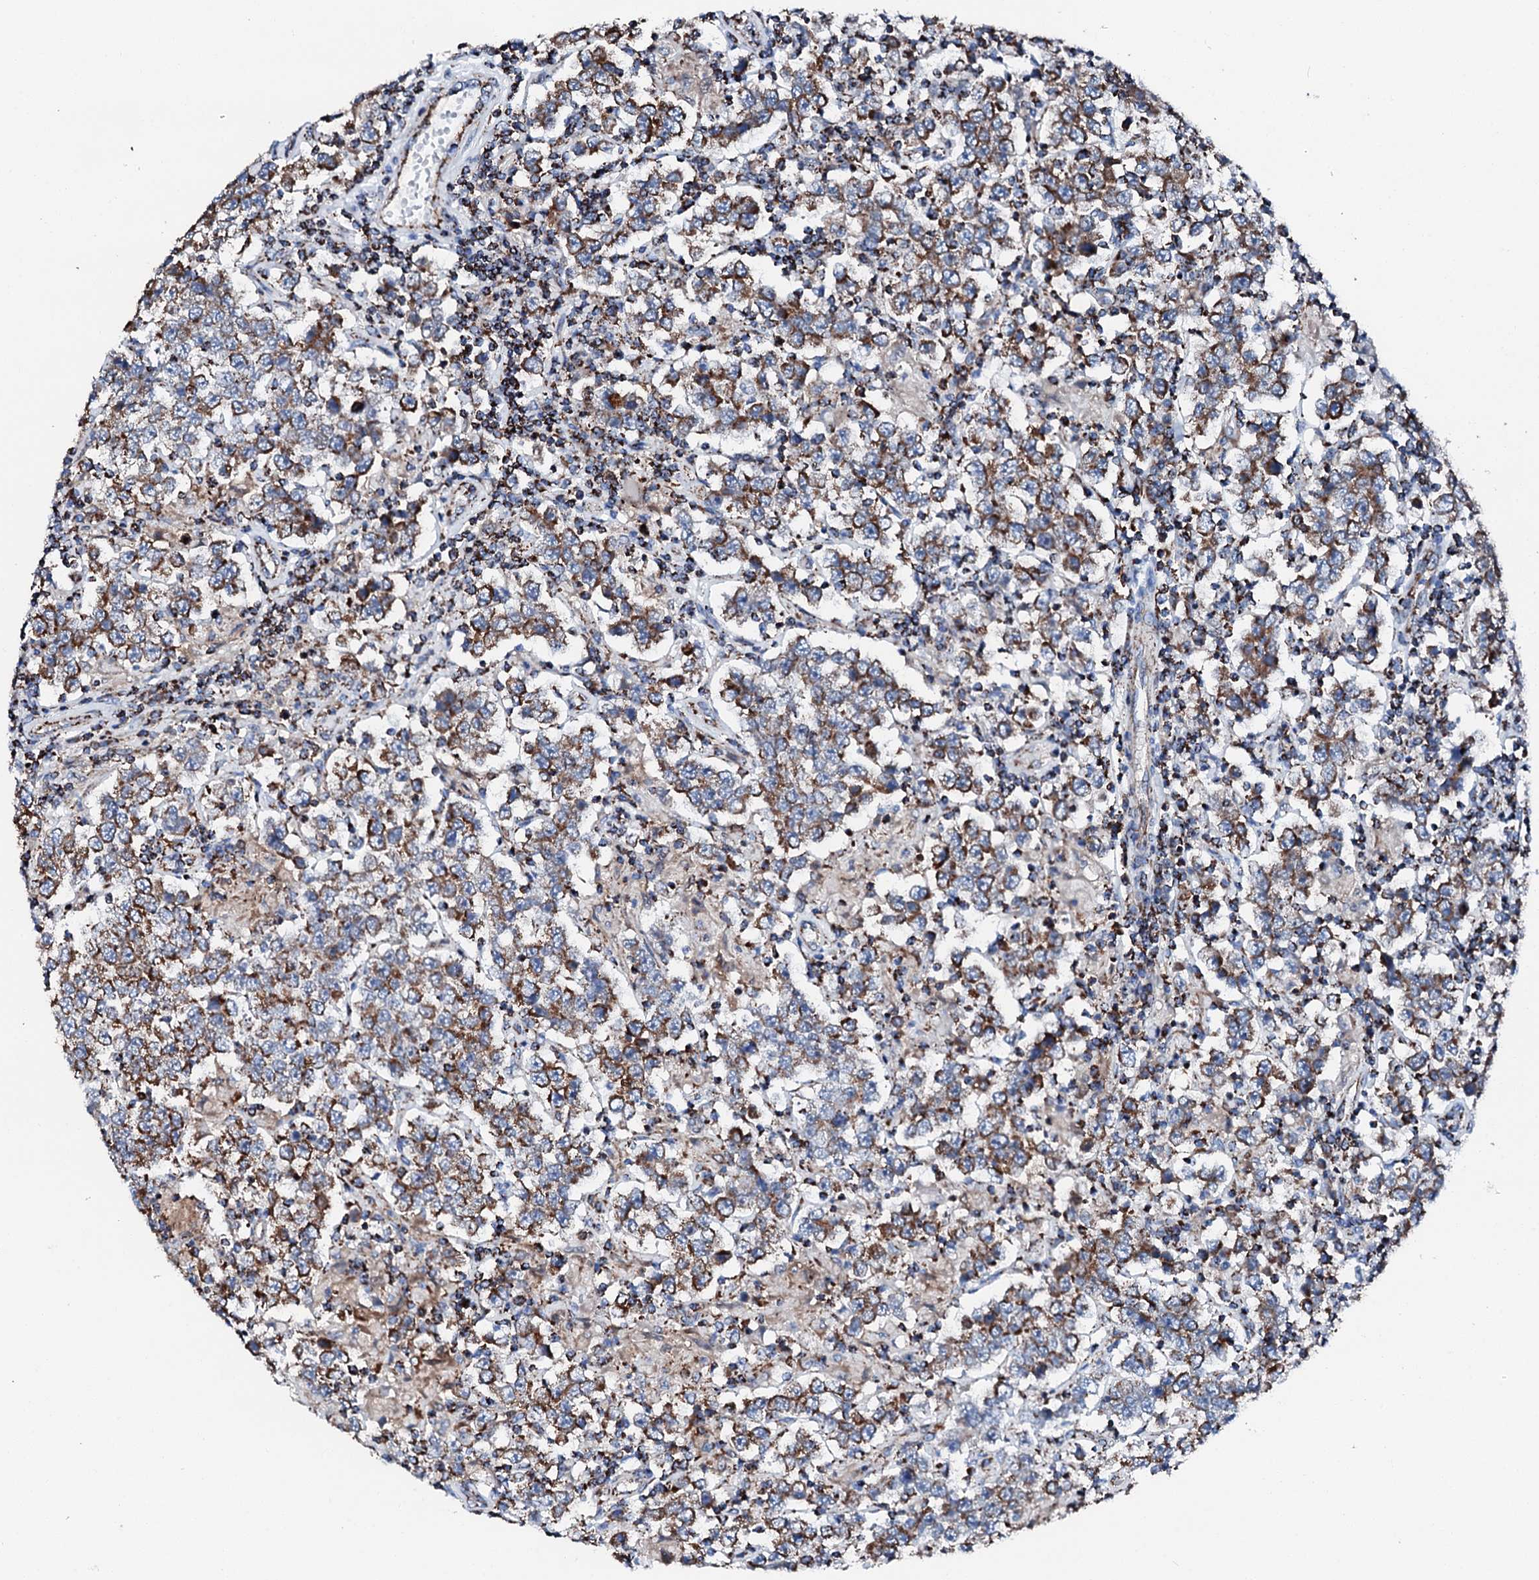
{"staining": {"intensity": "moderate", "quantity": ">75%", "location": "cytoplasmic/membranous"}, "tissue": "testis cancer", "cell_type": "Tumor cells", "image_type": "cancer", "snomed": [{"axis": "morphology", "description": "Normal tissue, NOS"}, {"axis": "morphology", "description": "Urothelial carcinoma, High grade"}, {"axis": "morphology", "description": "Seminoma, NOS"}, {"axis": "morphology", "description": "Carcinoma, Embryonal, NOS"}, {"axis": "topography", "description": "Urinary bladder"}, {"axis": "topography", "description": "Testis"}], "caption": "Immunohistochemical staining of testis cancer (embryonal carcinoma) displays medium levels of moderate cytoplasmic/membranous protein positivity in approximately >75% of tumor cells.", "gene": "HADH", "patient": {"sex": "male", "age": 41}}